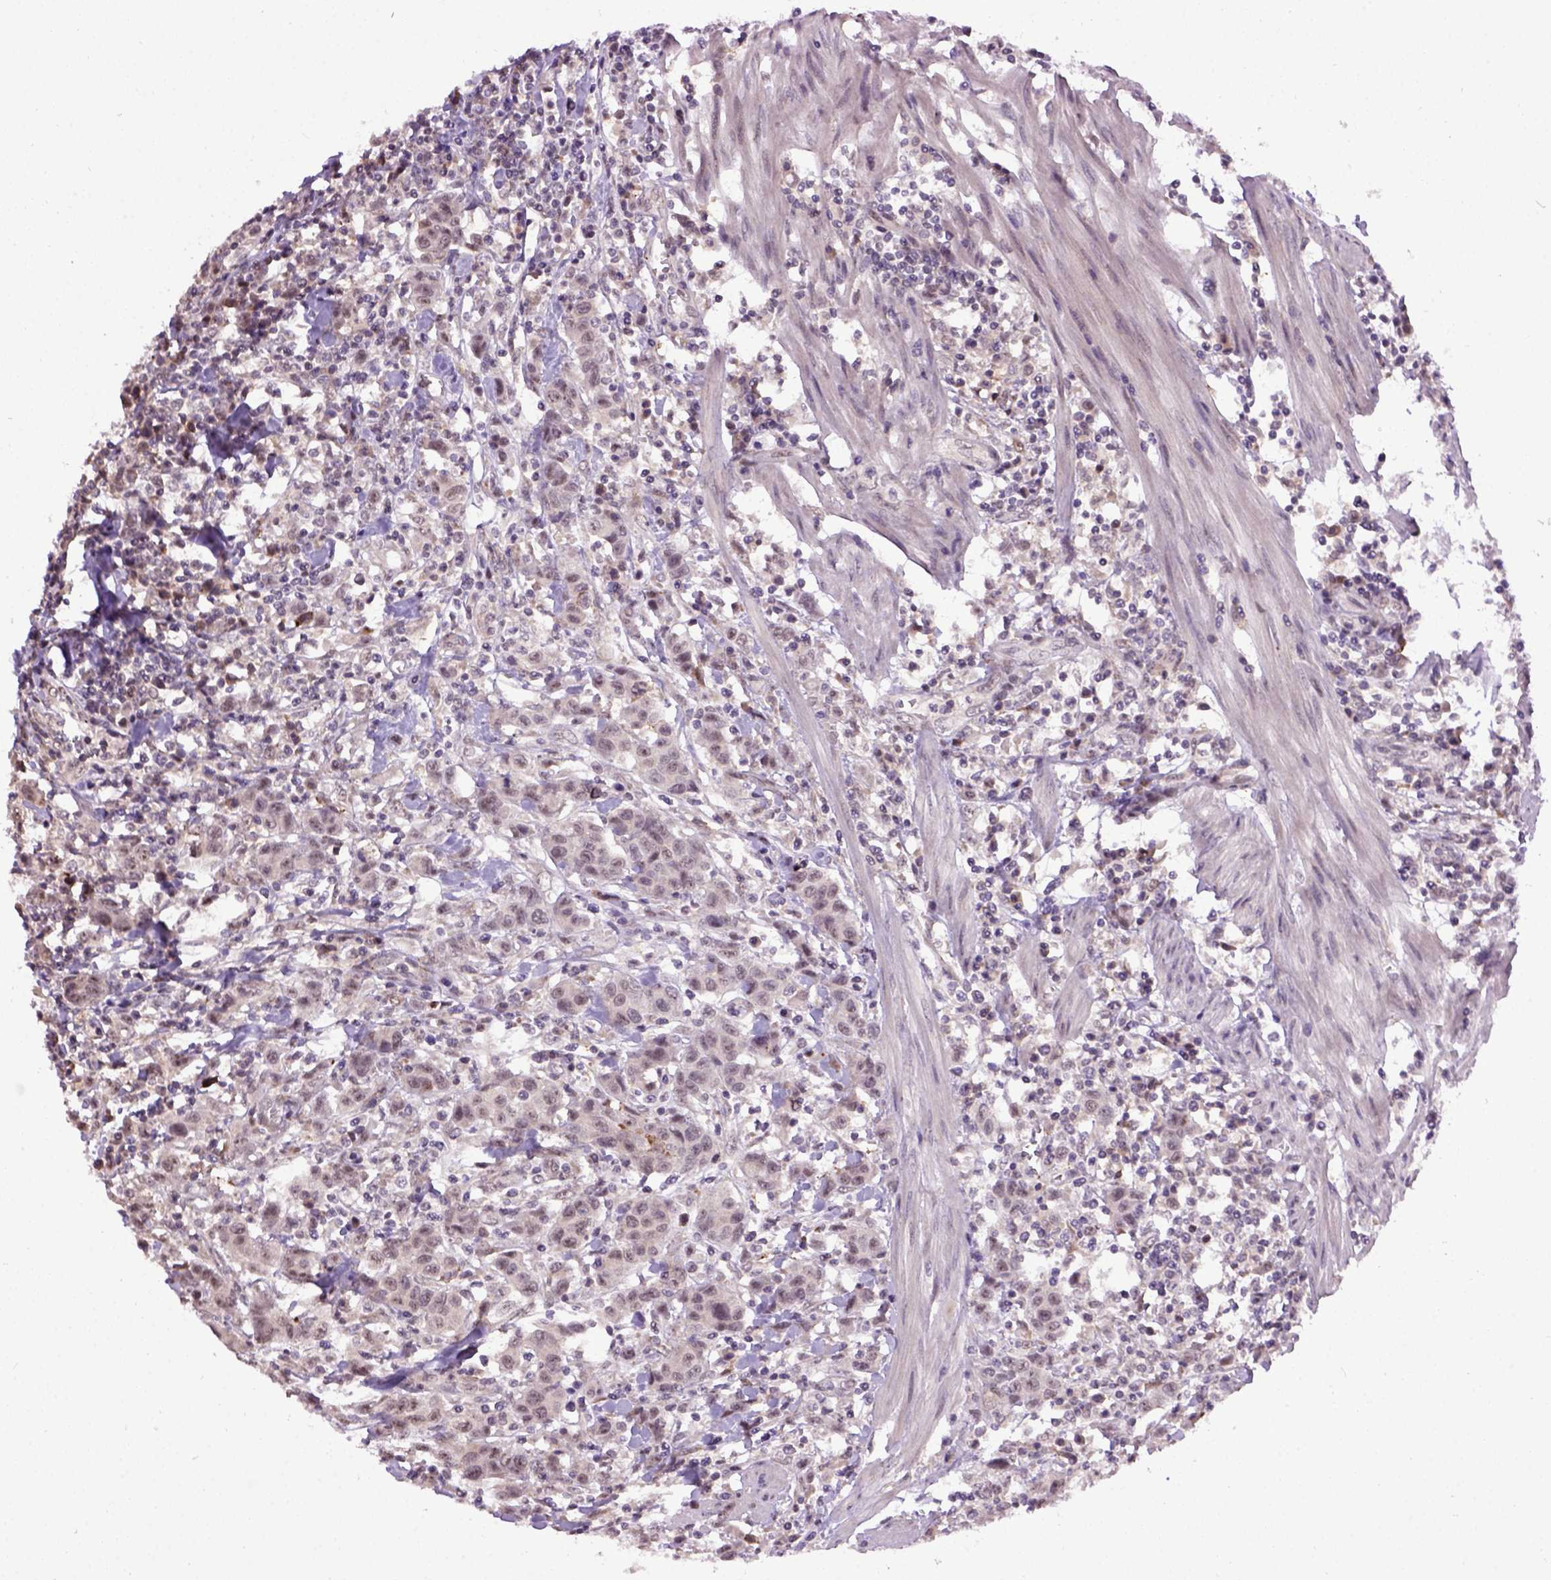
{"staining": {"intensity": "negative", "quantity": "none", "location": "none"}, "tissue": "urothelial cancer", "cell_type": "Tumor cells", "image_type": "cancer", "snomed": [{"axis": "morphology", "description": "Urothelial carcinoma, High grade"}, {"axis": "topography", "description": "Urinary bladder"}], "caption": "DAB (3,3'-diaminobenzidine) immunohistochemical staining of human urothelial cancer demonstrates no significant positivity in tumor cells.", "gene": "RAB43", "patient": {"sex": "female", "age": 58}}